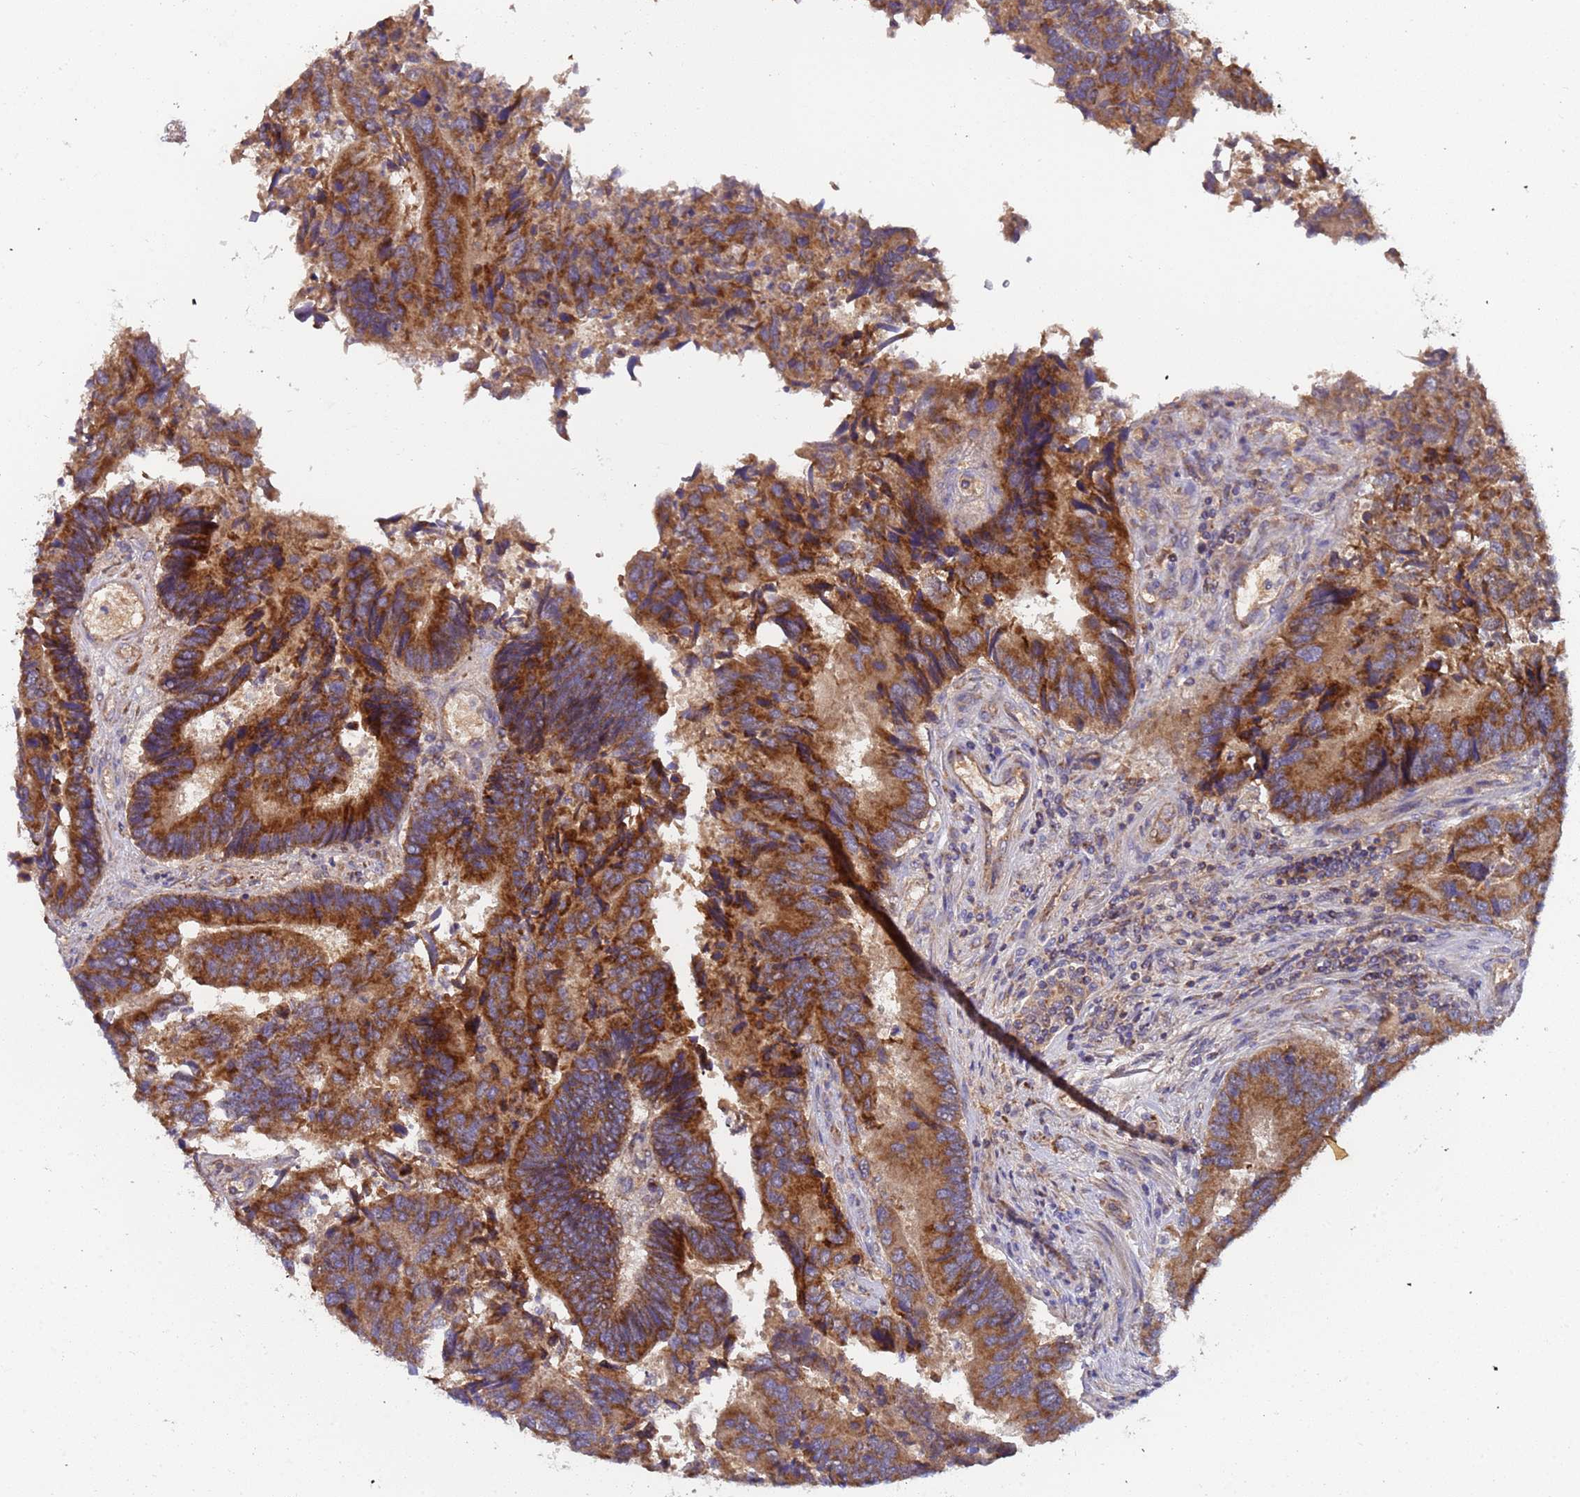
{"staining": {"intensity": "strong", "quantity": ">75%", "location": "cytoplasmic/membranous"}, "tissue": "colorectal cancer", "cell_type": "Tumor cells", "image_type": "cancer", "snomed": [{"axis": "morphology", "description": "Adenocarcinoma, NOS"}, {"axis": "topography", "description": "Colon"}], "caption": "About >75% of tumor cells in human colorectal cancer (adenocarcinoma) display strong cytoplasmic/membranous protein positivity as visualized by brown immunohistochemical staining.", "gene": "TMEM126A", "patient": {"sex": "female", "age": 67}}